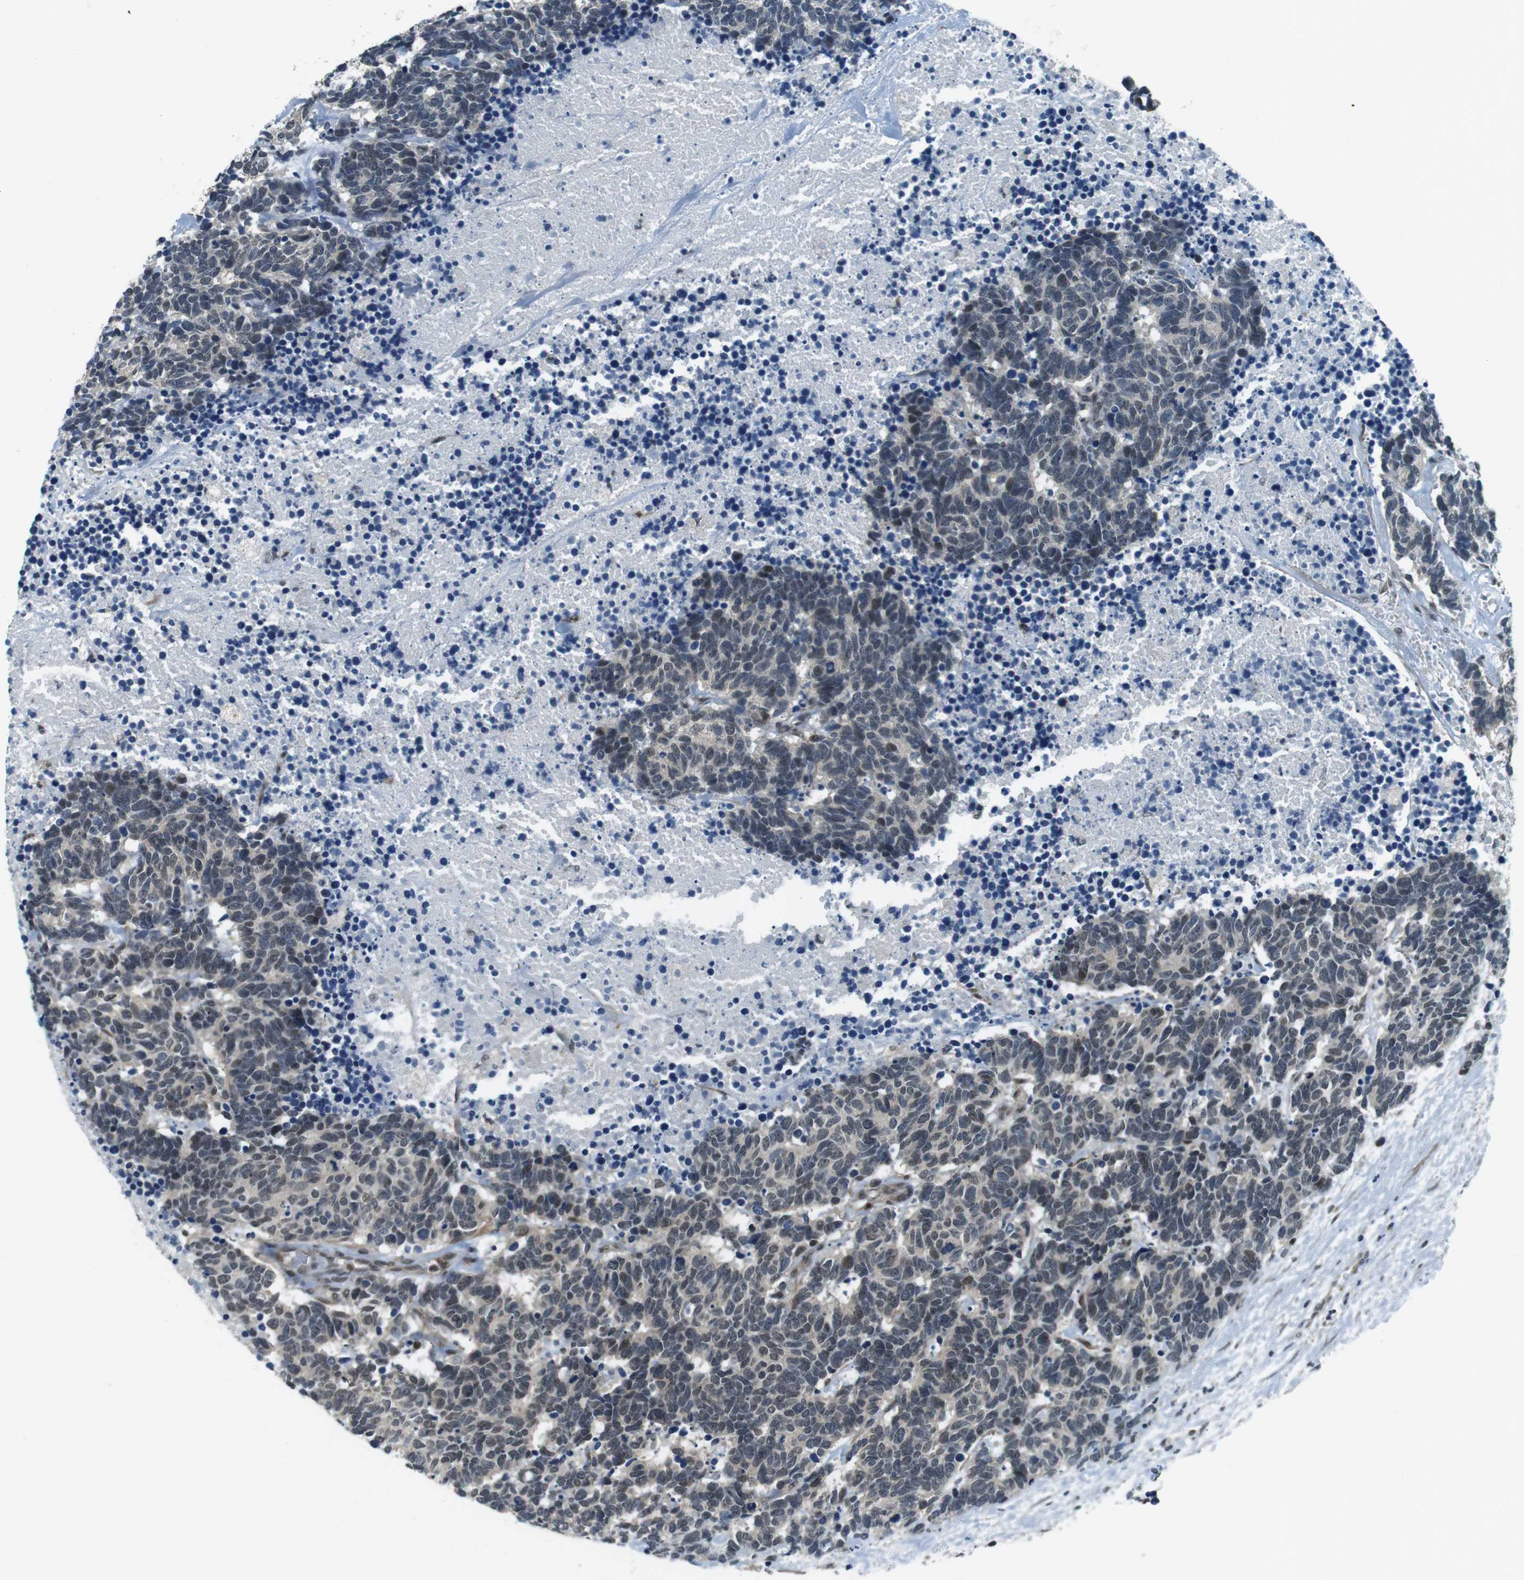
{"staining": {"intensity": "weak", "quantity": "25%-75%", "location": "cytoplasmic/membranous,nuclear"}, "tissue": "carcinoid", "cell_type": "Tumor cells", "image_type": "cancer", "snomed": [{"axis": "morphology", "description": "Carcinoma, NOS"}, {"axis": "morphology", "description": "Carcinoid, malignant, NOS"}, {"axis": "topography", "description": "Urinary bladder"}], "caption": "An immunohistochemistry (IHC) photomicrograph of tumor tissue is shown. Protein staining in brown shows weak cytoplasmic/membranous and nuclear positivity in carcinoid (malignant) within tumor cells.", "gene": "BRD4", "patient": {"sex": "male", "age": 57}}